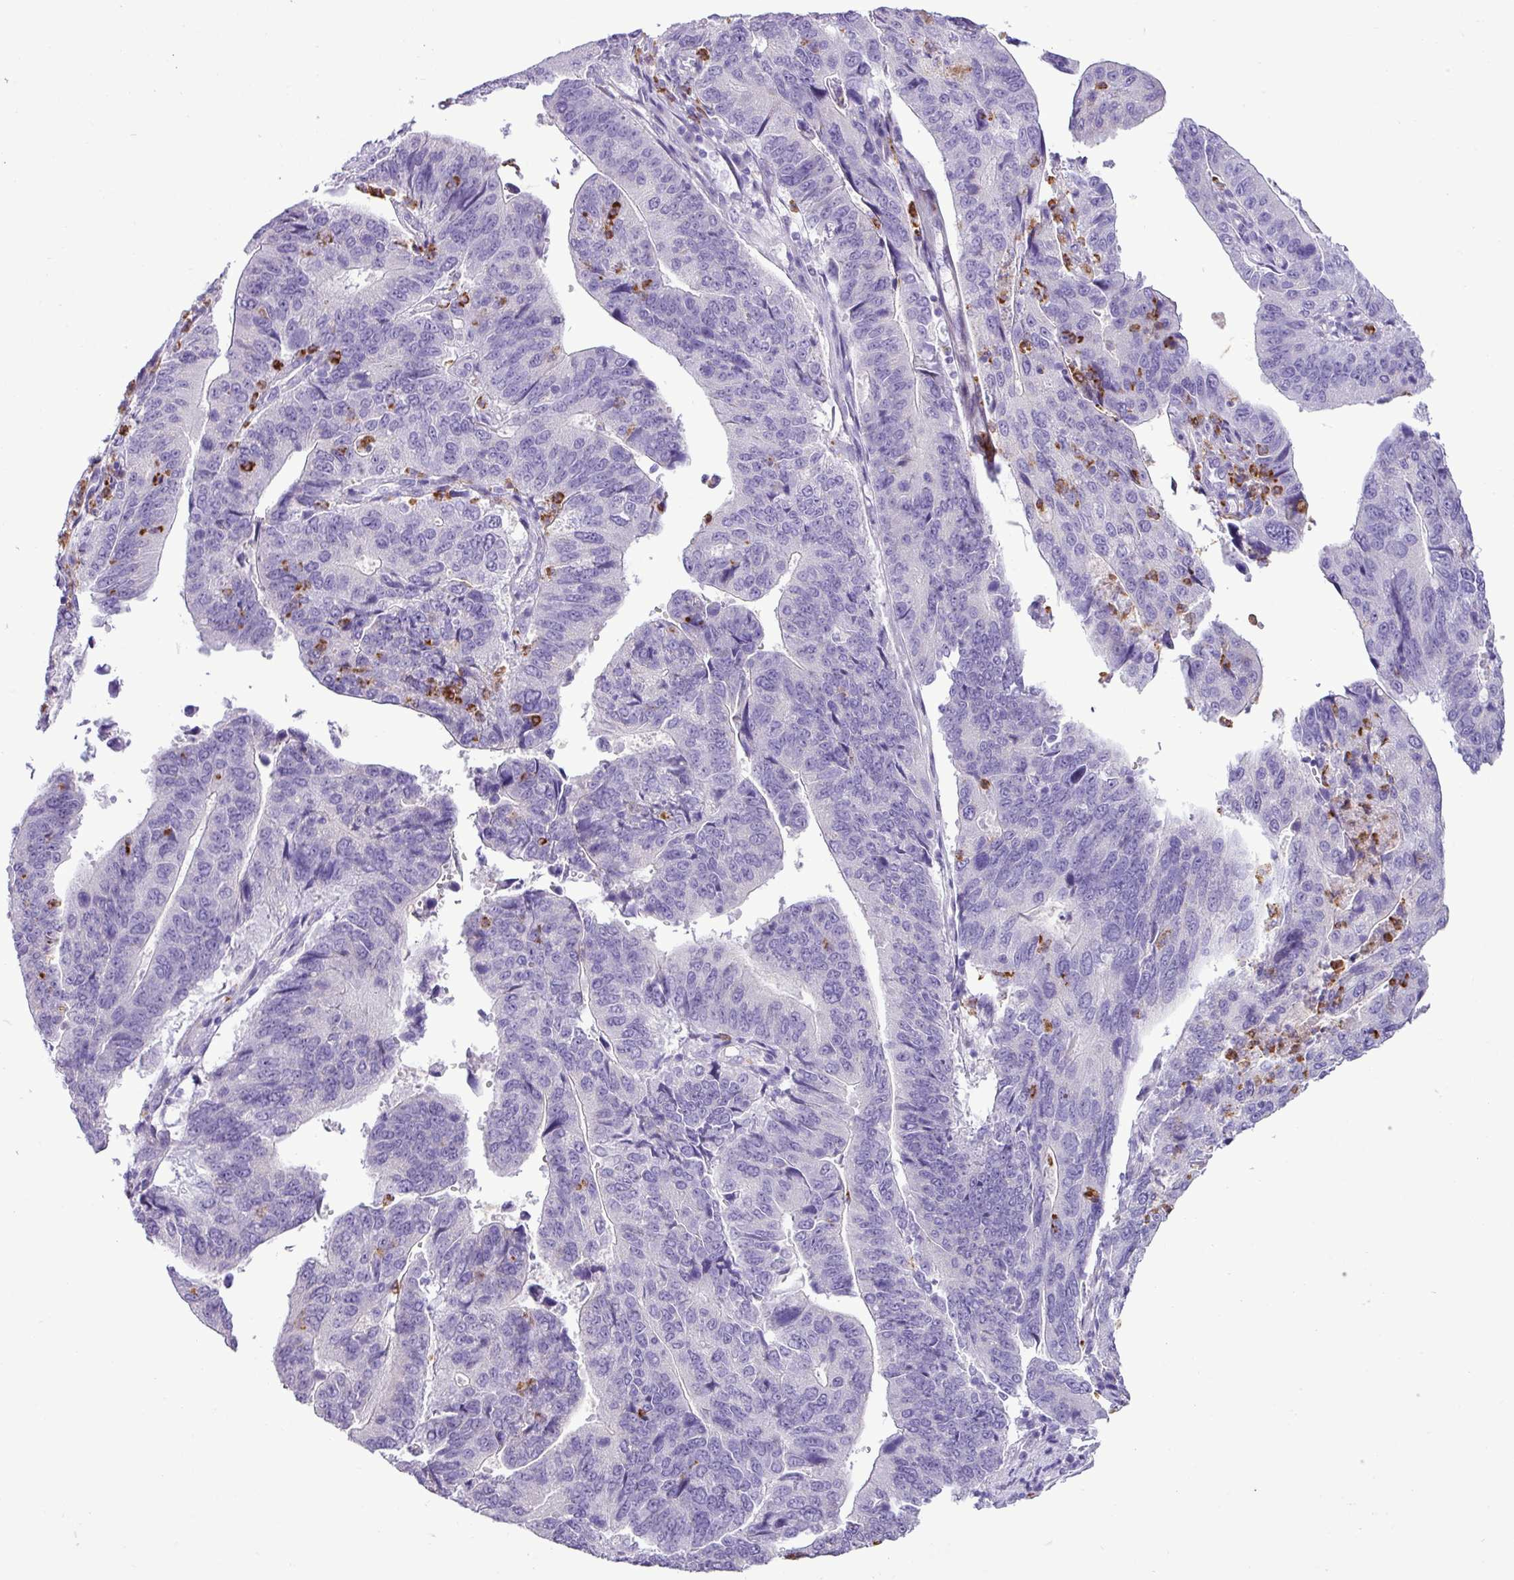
{"staining": {"intensity": "negative", "quantity": "none", "location": "none"}, "tissue": "stomach cancer", "cell_type": "Tumor cells", "image_type": "cancer", "snomed": [{"axis": "morphology", "description": "Adenocarcinoma, NOS"}, {"axis": "topography", "description": "Stomach"}], "caption": "Immunohistochemistry (IHC) photomicrograph of stomach cancer stained for a protein (brown), which demonstrates no positivity in tumor cells.", "gene": "ZSCAN5A", "patient": {"sex": "male", "age": 59}}